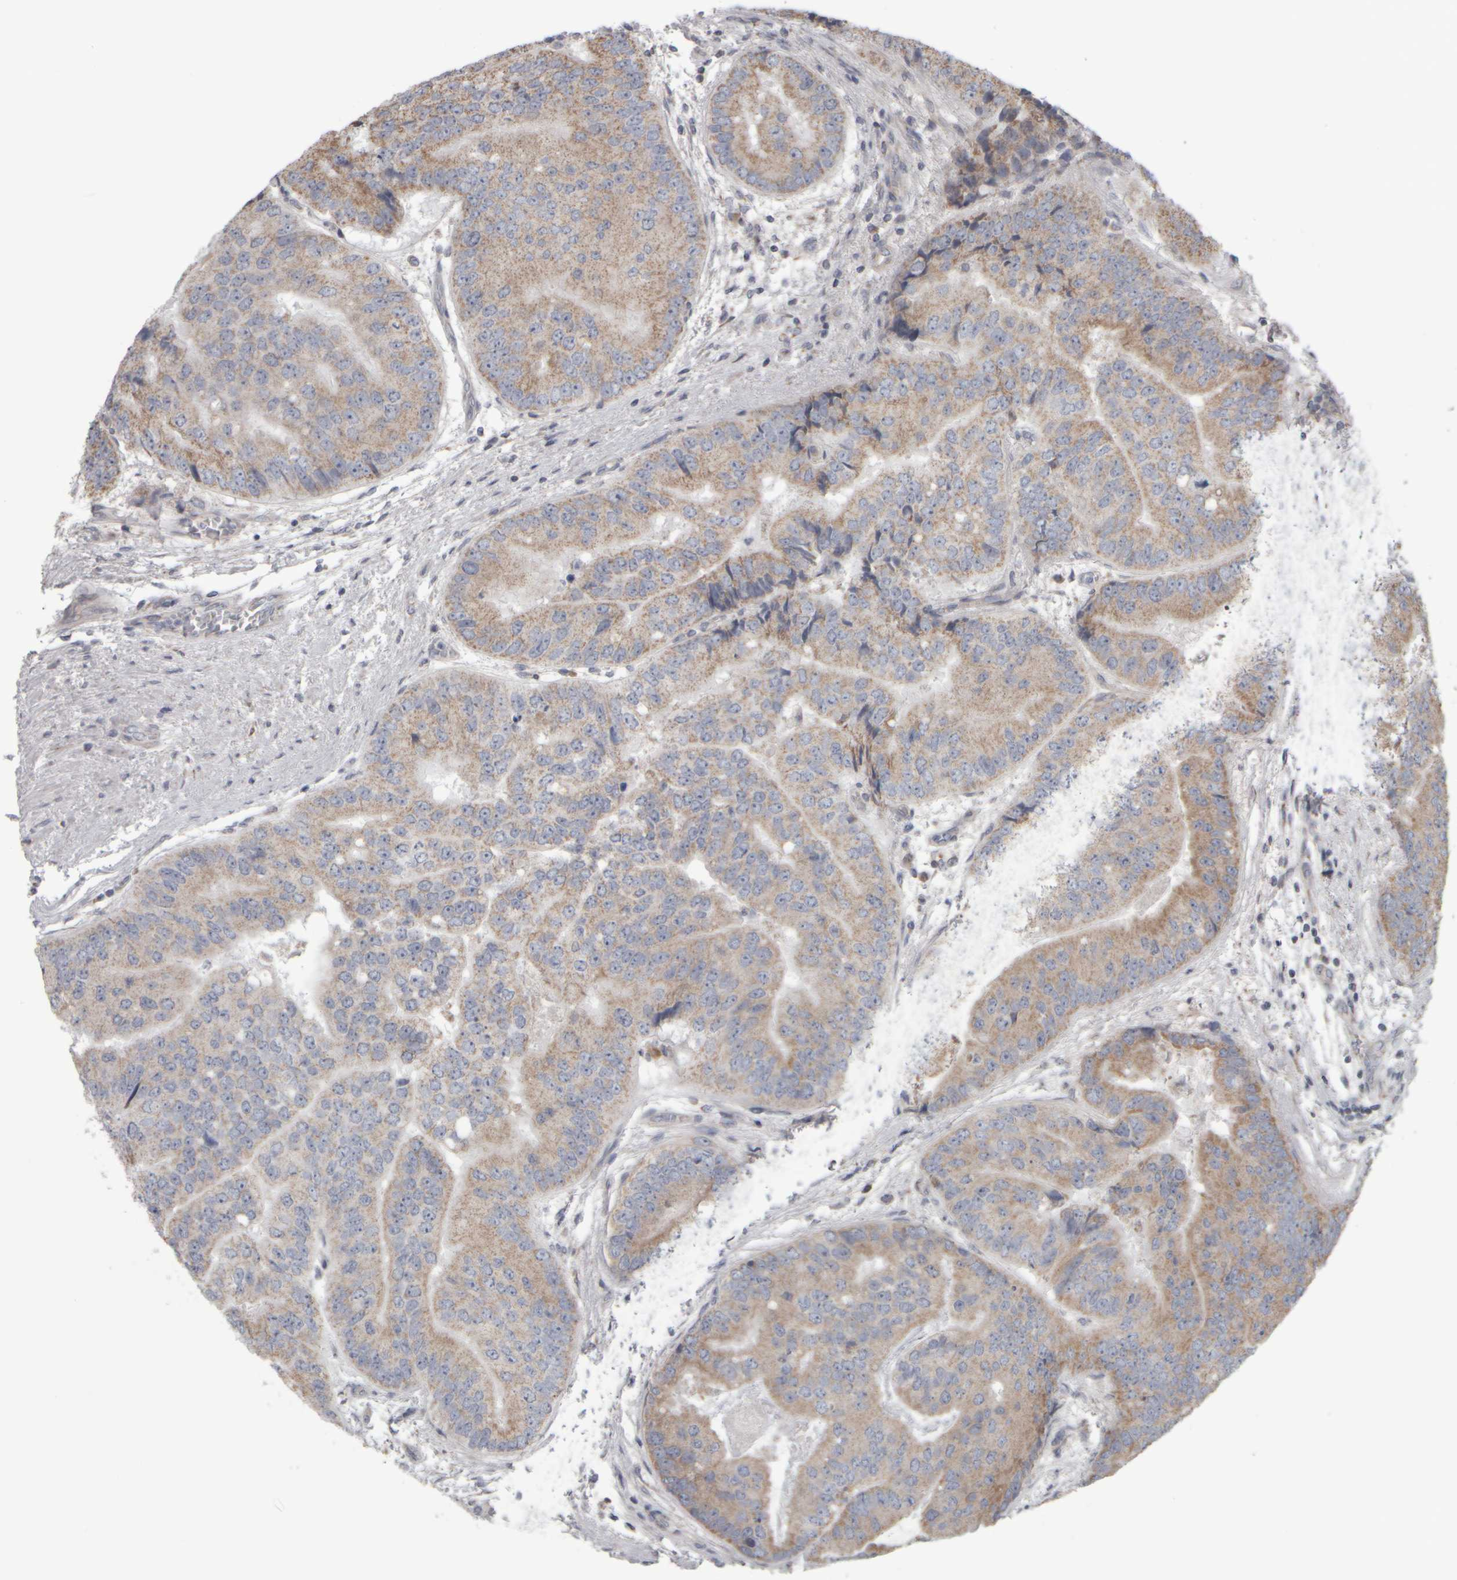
{"staining": {"intensity": "weak", "quantity": ">75%", "location": "cytoplasmic/membranous"}, "tissue": "prostate cancer", "cell_type": "Tumor cells", "image_type": "cancer", "snomed": [{"axis": "morphology", "description": "Adenocarcinoma, High grade"}, {"axis": "topography", "description": "Prostate"}], "caption": "The immunohistochemical stain labels weak cytoplasmic/membranous positivity in tumor cells of prostate cancer (adenocarcinoma (high-grade)) tissue.", "gene": "SCO1", "patient": {"sex": "male", "age": 70}}